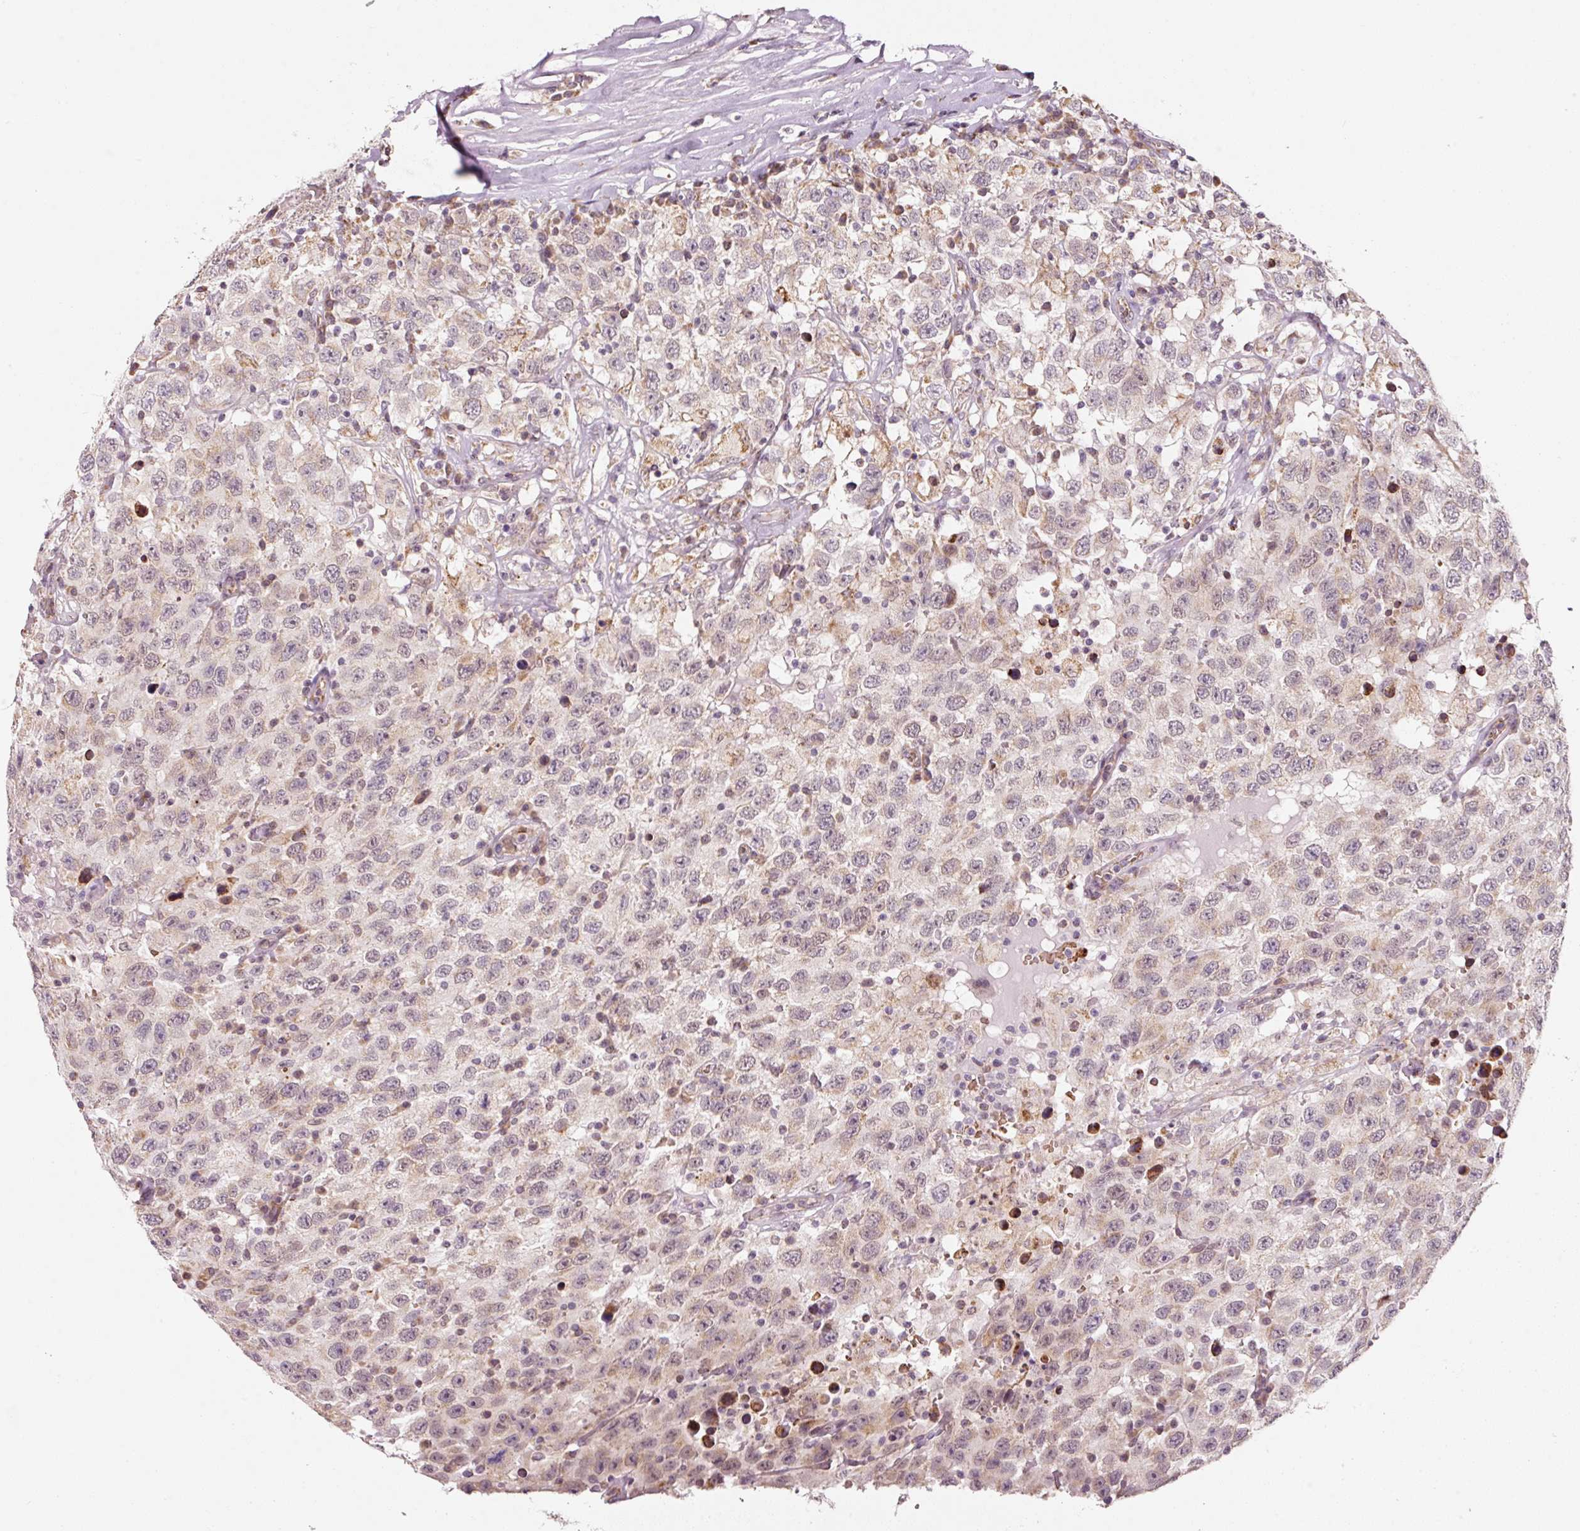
{"staining": {"intensity": "weak", "quantity": "25%-75%", "location": "cytoplasmic/membranous,nuclear"}, "tissue": "testis cancer", "cell_type": "Tumor cells", "image_type": "cancer", "snomed": [{"axis": "morphology", "description": "Seminoma, NOS"}, {"axis": "topography", "description": "Testis"}], "caption": "Human testis seminoma stained with a brown dye shows weak cytoplasmic/membranous and nuclear positive positivity in approximately 25%-75% of tumor cells.", "gene": "ZNF460", "patient": {"sex": "male", "age": 41}}